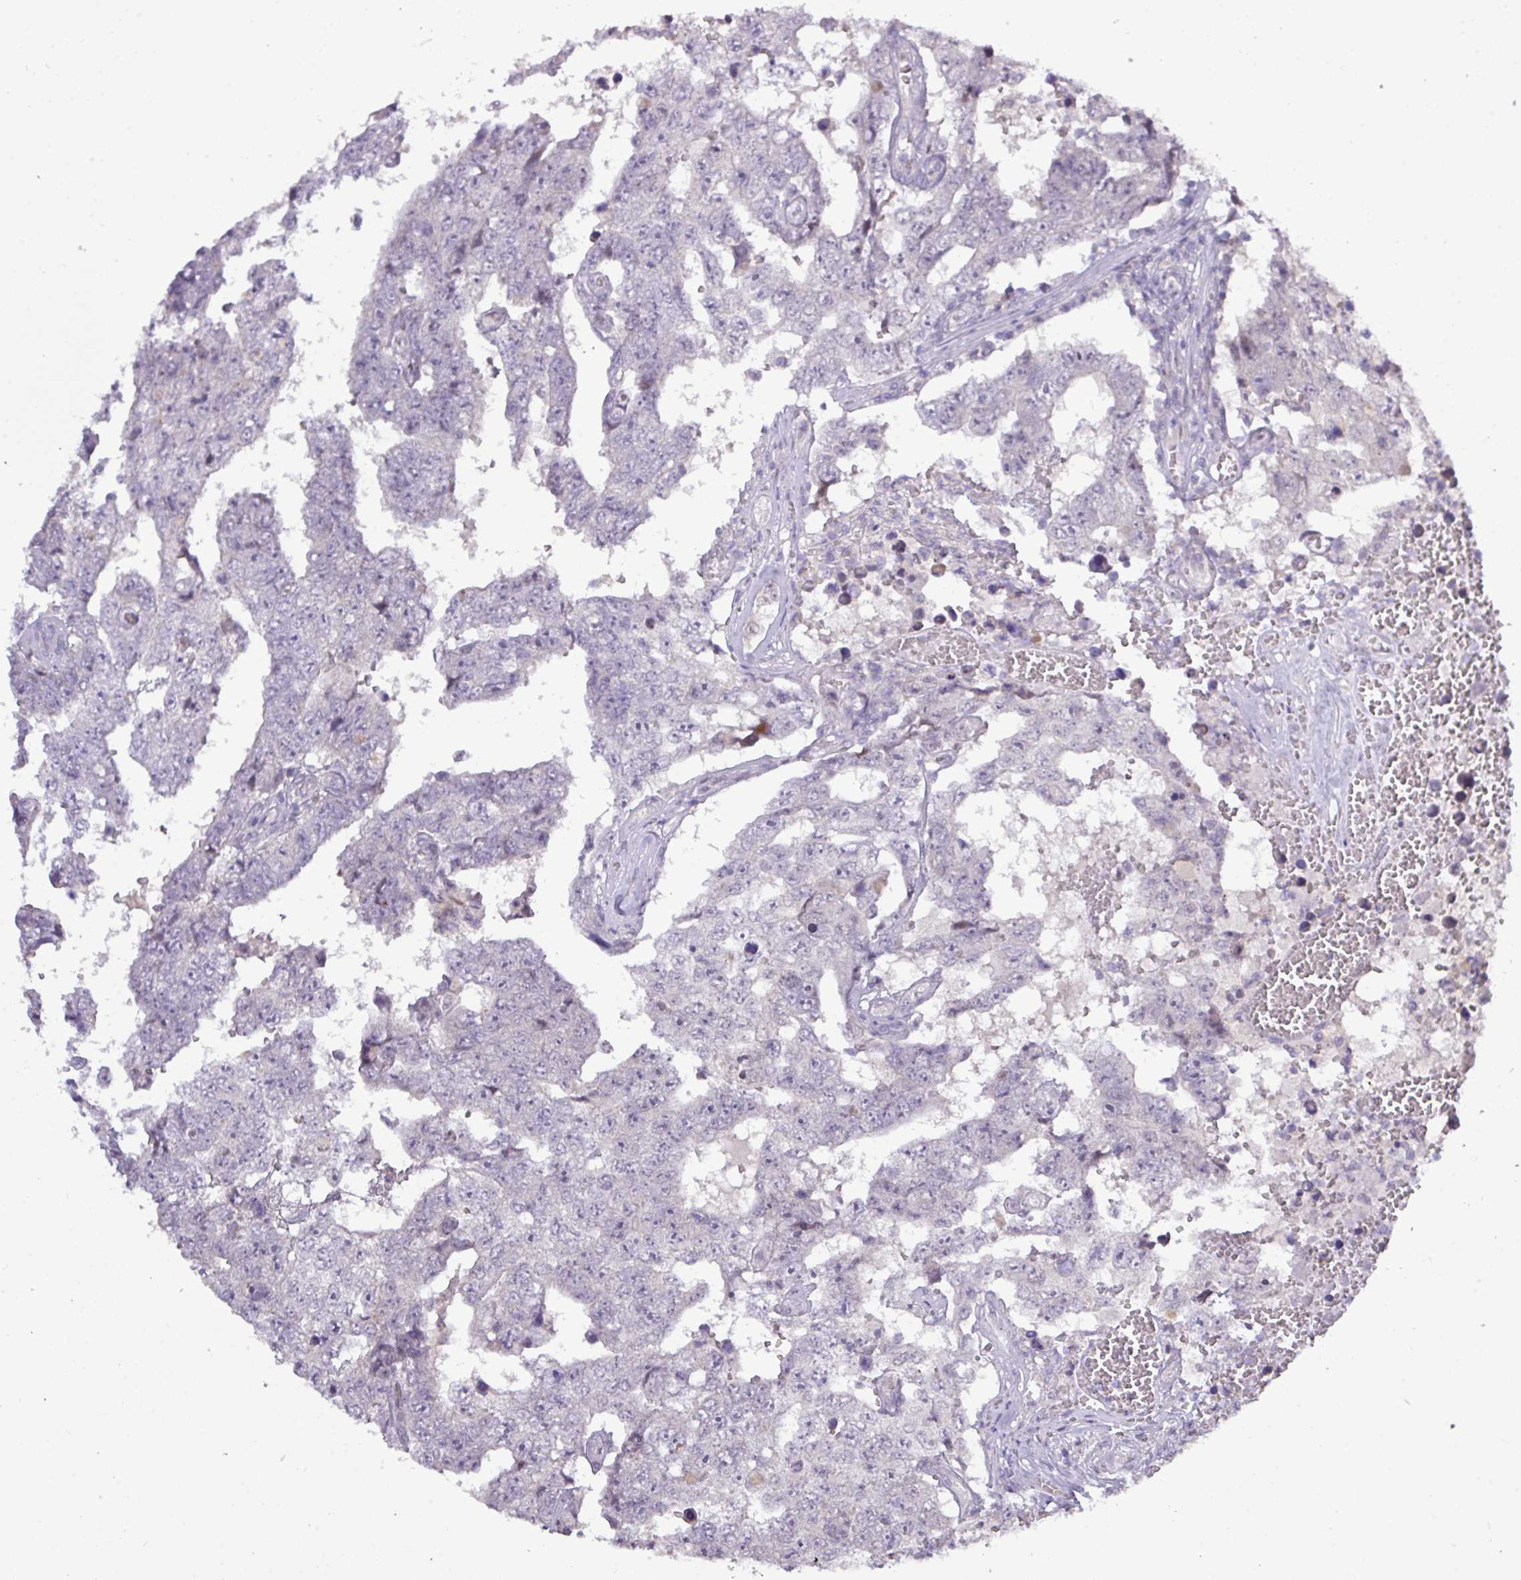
{"staining": {"intensity": "negative", "quantity": "none", "location": "none"}, "tissue": "testis cancer", "cell_type": "Tumor cells", "image_type": "cancer", "snomed": [{"axis": "morphology", "description": "Carcinoma, Embryonal, NOS"}, {"axis": "topography", "description": "Testis"}], "caption": "Tumor cells are negative for brown protein staining in testis cancer.", "gene": "RIPPLY1", "patient": {"sex": "male", "age": 25}}